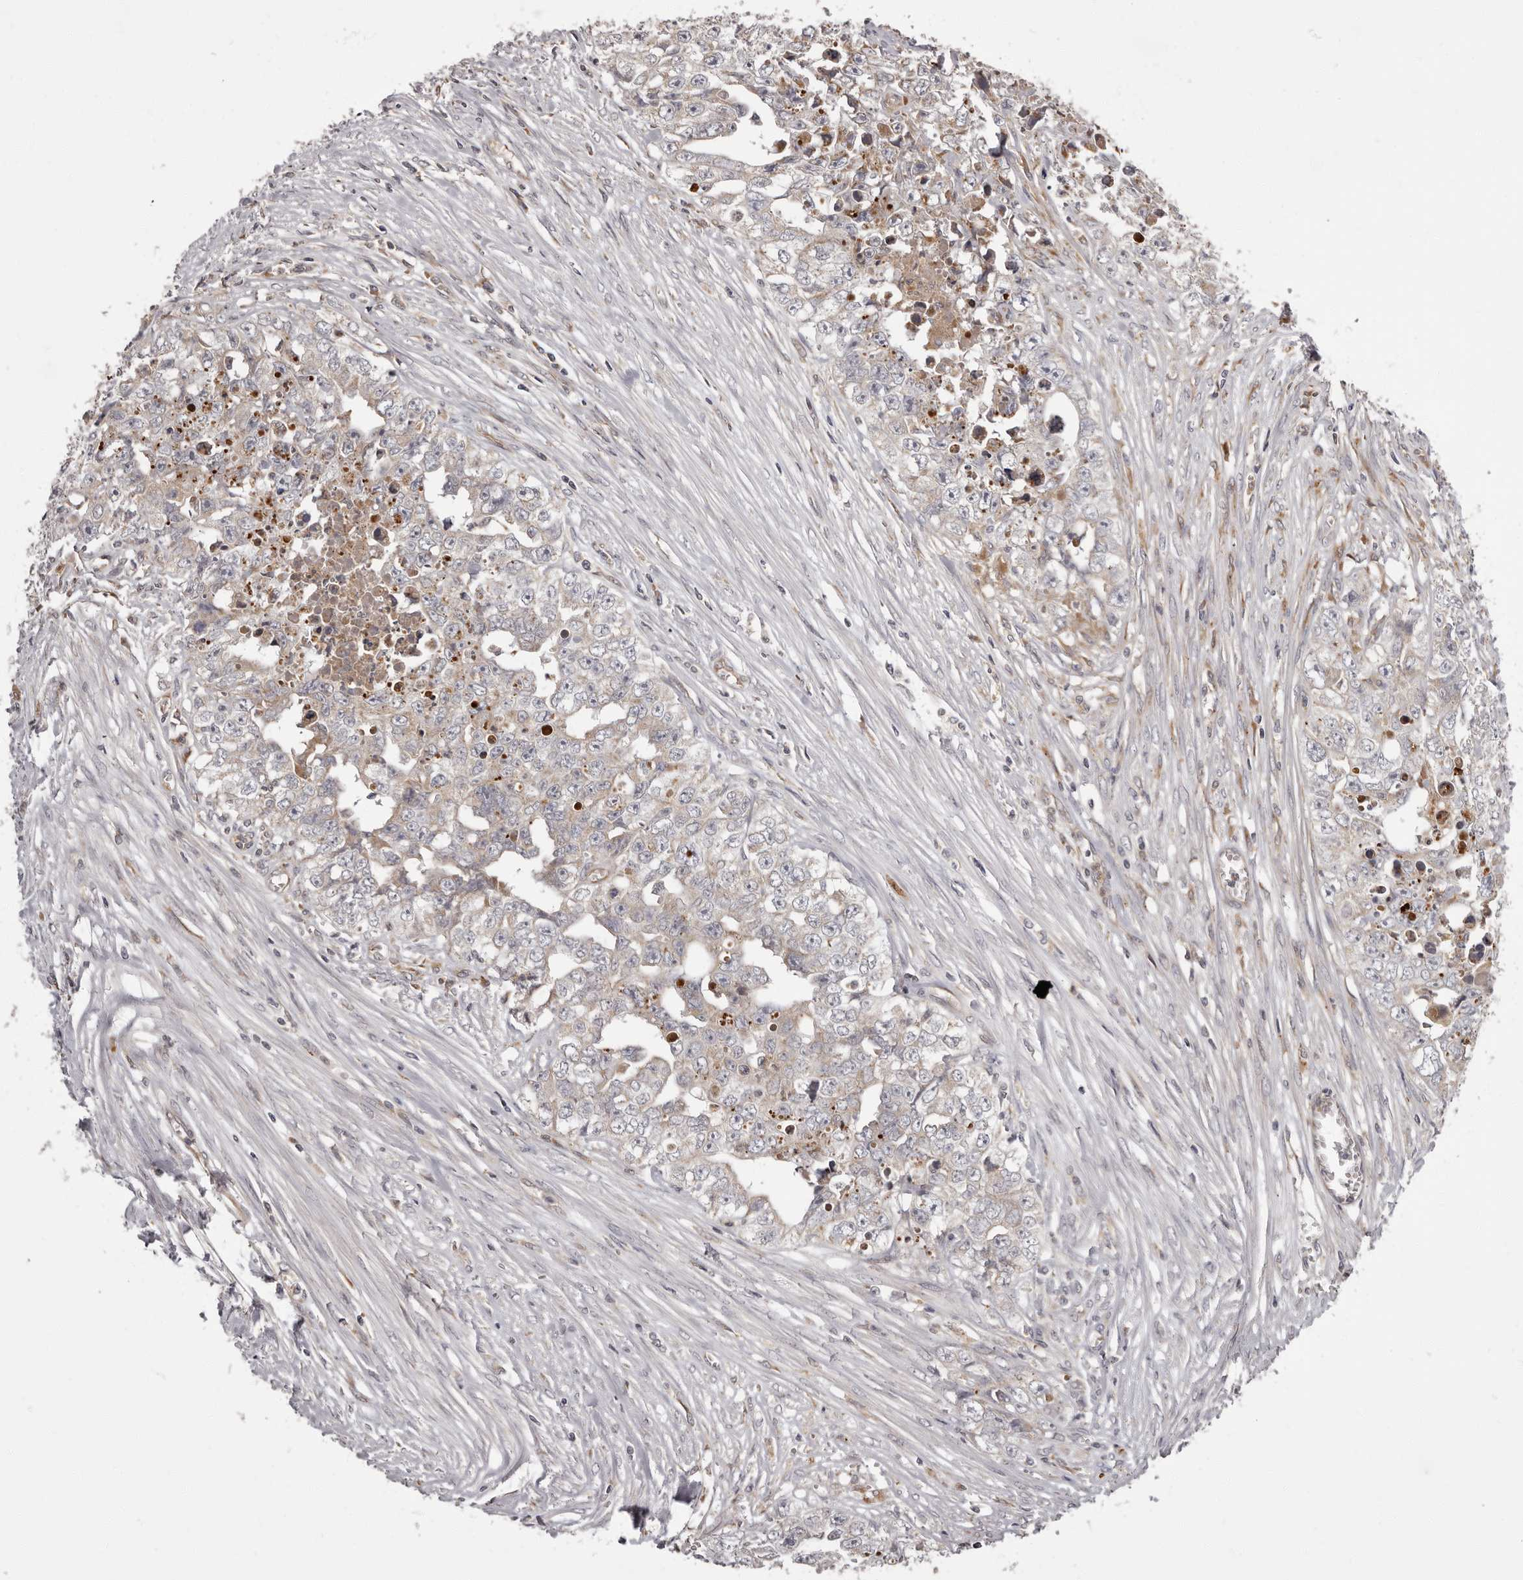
{"staining": {"intensity": "negative", "quantity": "none", "location": "none"}, "tissue": "testis cancer", "cell_type": "Tumor cells", "image_type": "cancer", "snomed": [{"axis": "morphology", "description": "Seminoma, NOS"}, {"axis": "morphology", "description": "Carcinoma, Embryonal, NOS"}, {"axis": "topography", "description": "Testis"}], "caption": "Human embryonal carcinoma (testis) stained for a protein using IHC shows no expression in tumor cells.", "gene": "ADCY2", "patient": {"sex": "male", "age": 43}}